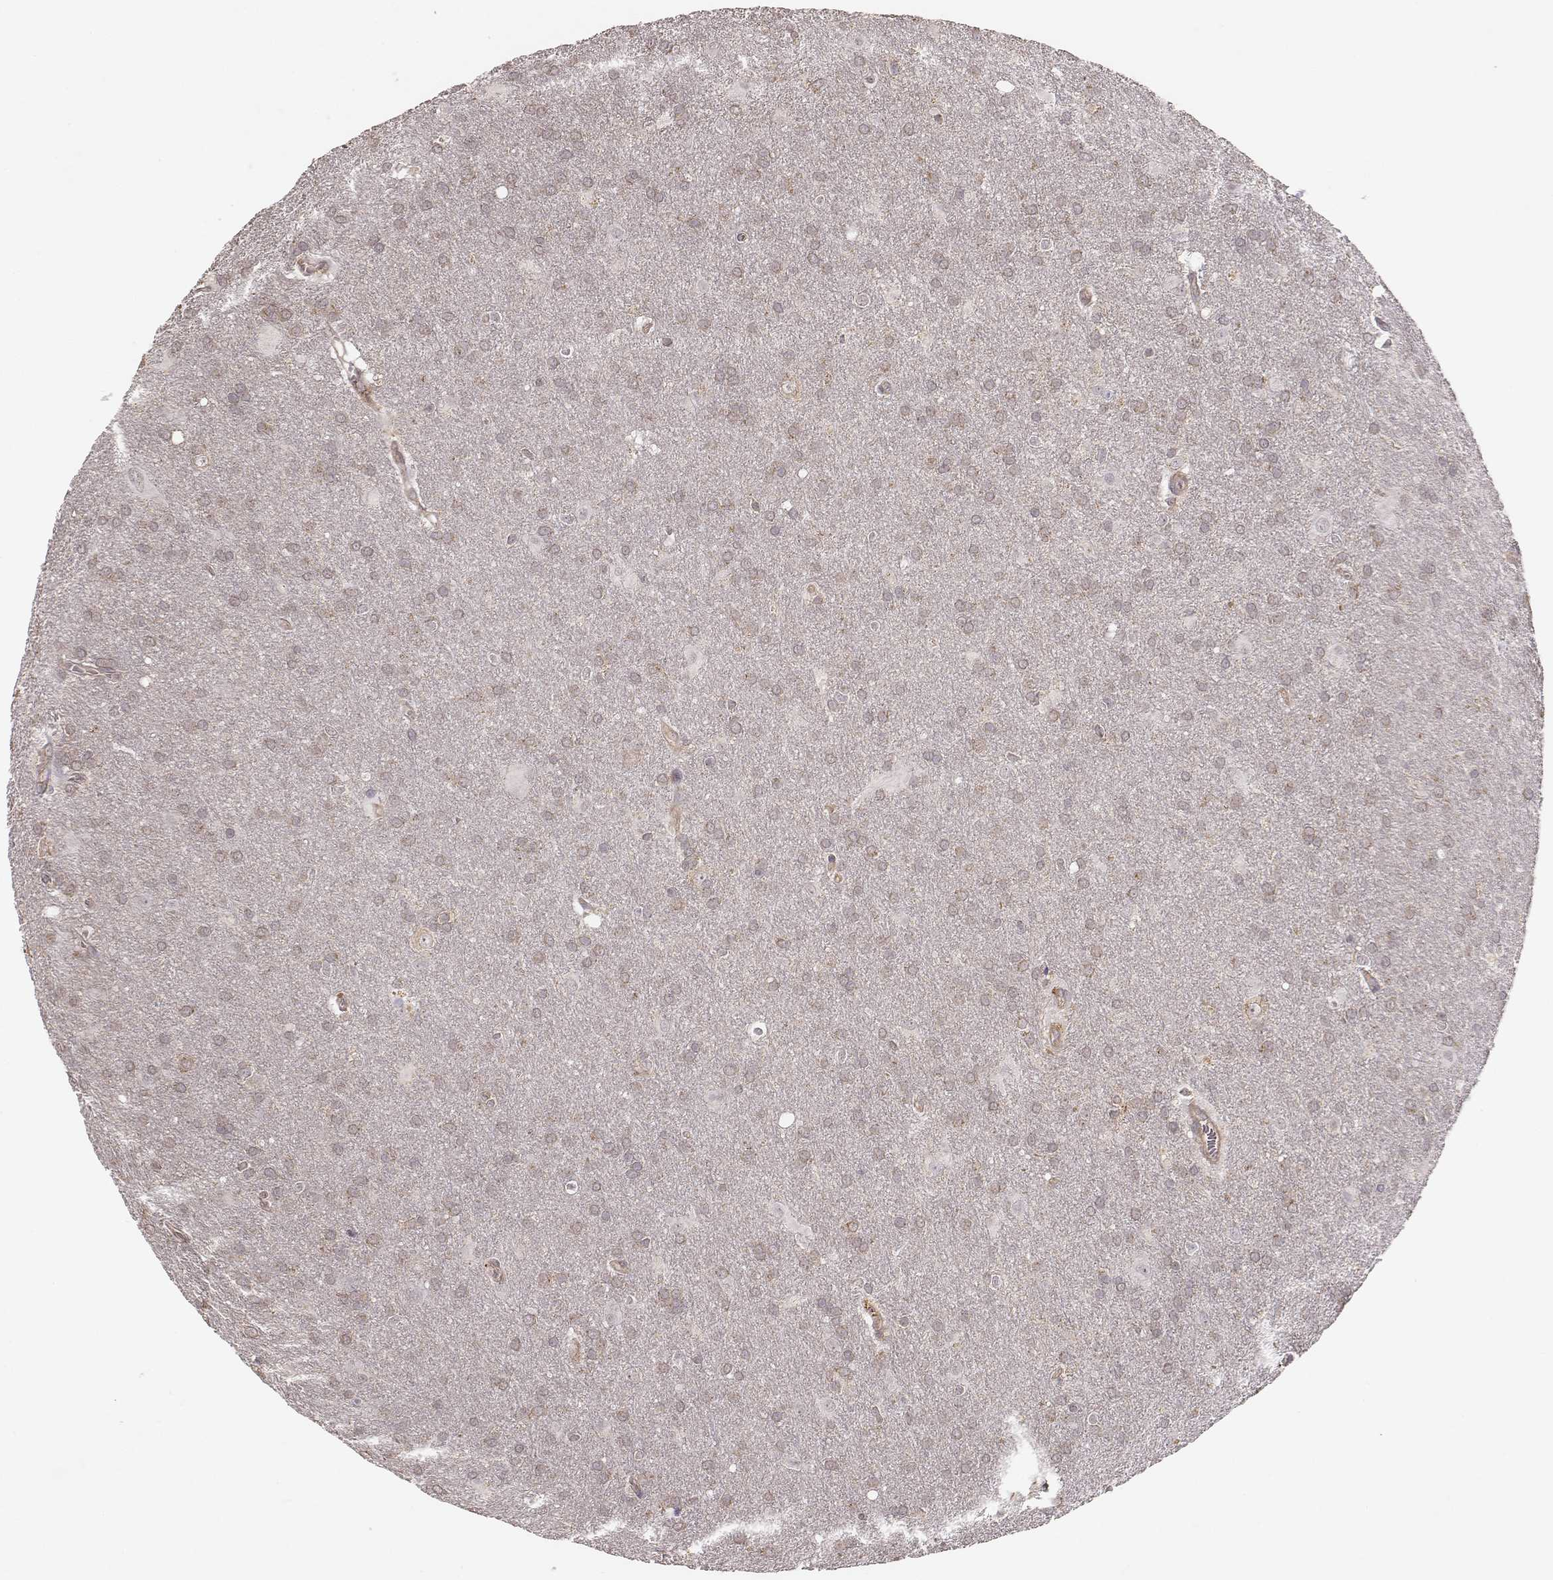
{"staining": {"intensity": "weak", "quantity": "25%-75%", "location": "cytoplasmic/membranous"}, "tissue": "glioma", "cell_type": "Tumor cells", "image_type": "cancer", "snomed": [{"axis": "morphology", "description": "Glioma, malignant, Low grade"}, {"axis": "topography", "description": "Brain"}], "caption": "A high-resolution histopathology image shows IHC staining of malignant glioma (low-grade), which shows weak cytoplasmic/membranous positivity in about 25%-75% of tumor cells. The protein of interest is shown in brown color, while the nuclei are stained blue.", "gene": "VPS26A", "patient": {"sex": "male", "age": 58}}